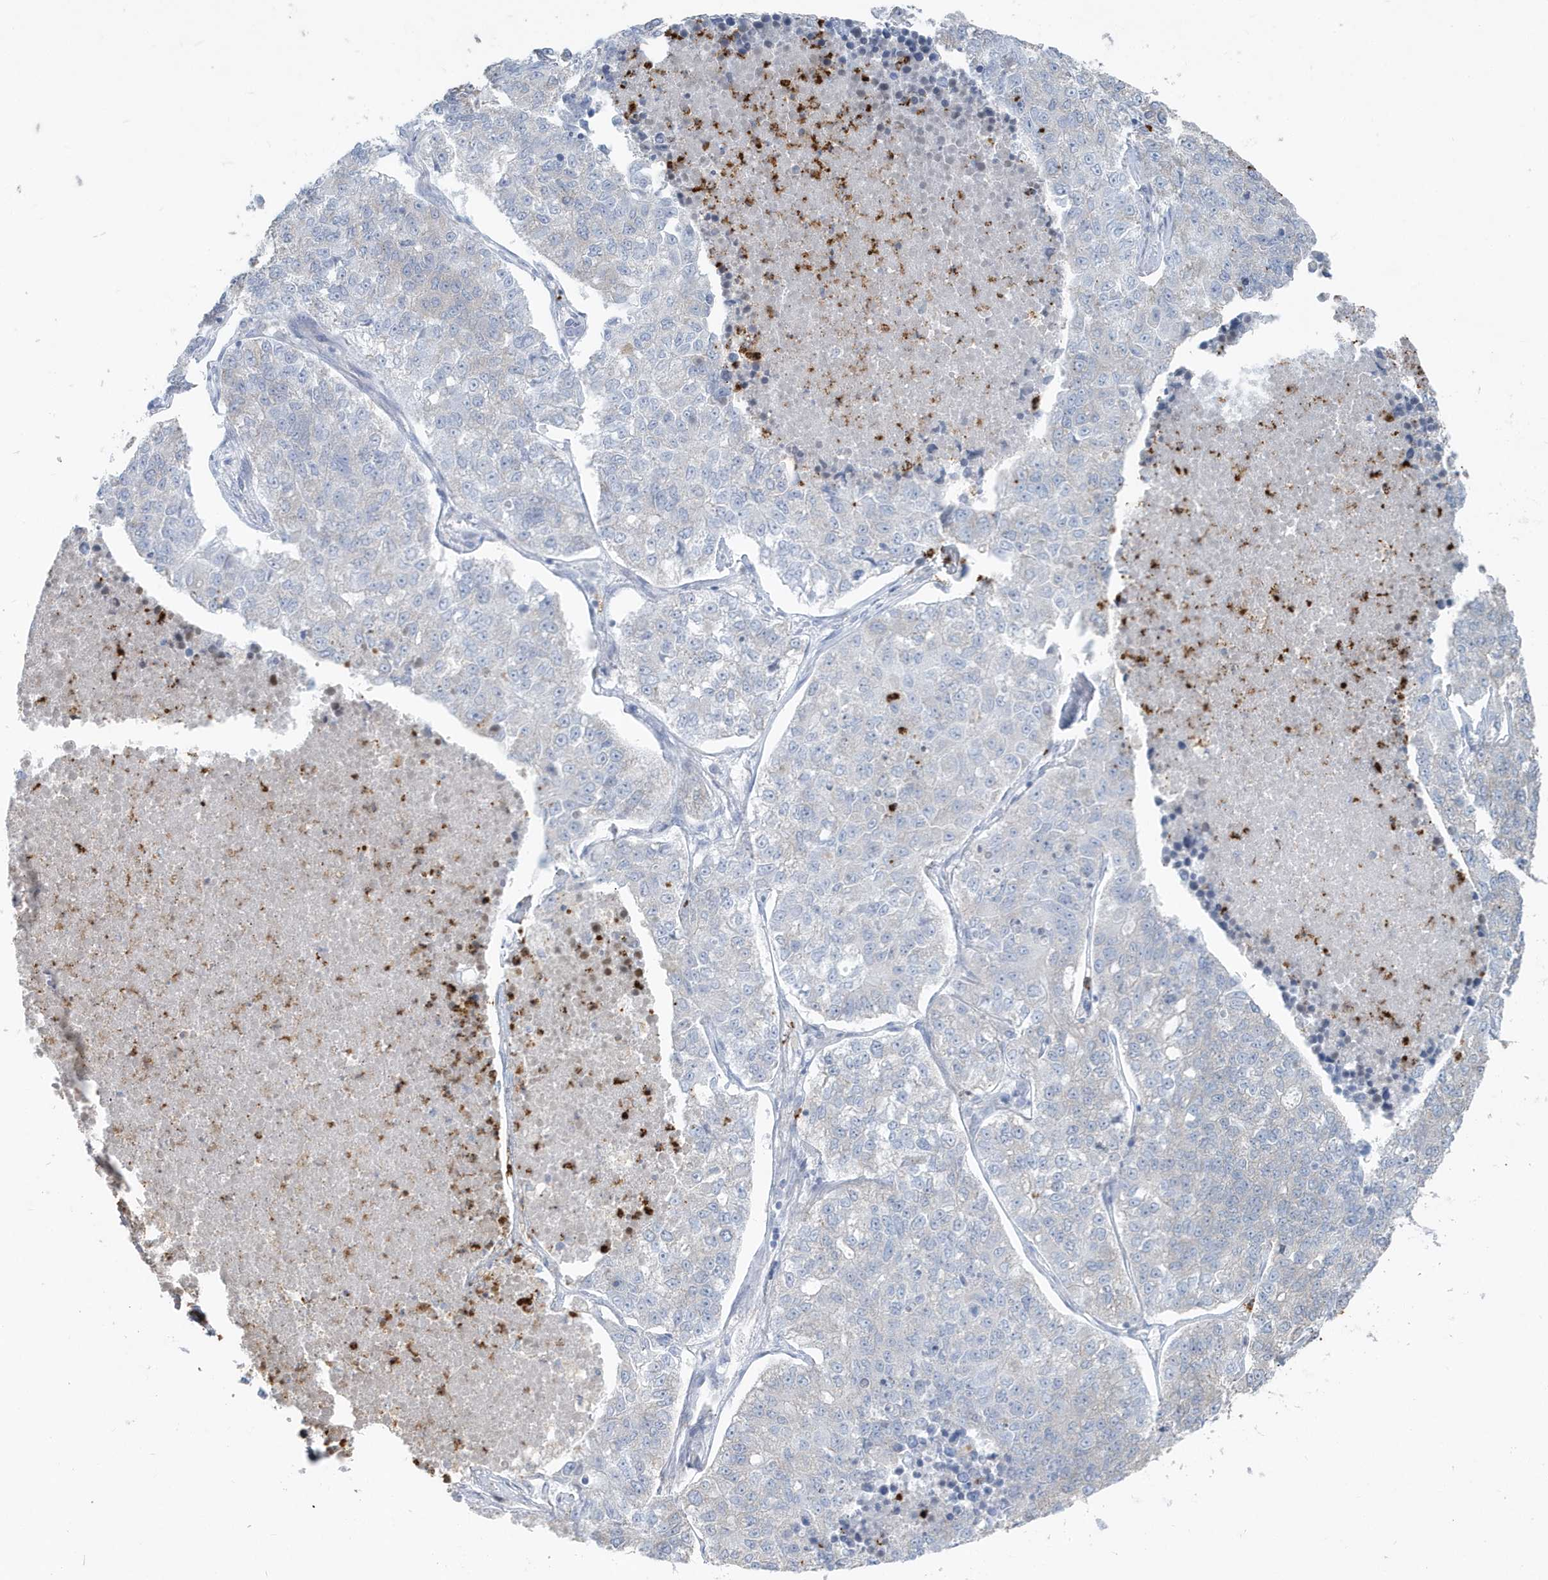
{"staining": {"intensity": "negative", "quantity": "none", "location": "none"}, "tissue": "lung cancer", "cell_type": "Tumor cells", "image_type": "cancer", "snomed": [{"axis": "morphology", "description": "Adenocarcinoma, NOS"}, {"axis": "topography", "description": "Lung"}], "caption": "This histopathology image is of lung adenocarcinoma stained with IHC to label a protein in brown with the nuclei are counter-stained blue. There is no expression in tumor cells.", "gene": "CCNJ", "patient": {"sex": "male", "age": 49}}